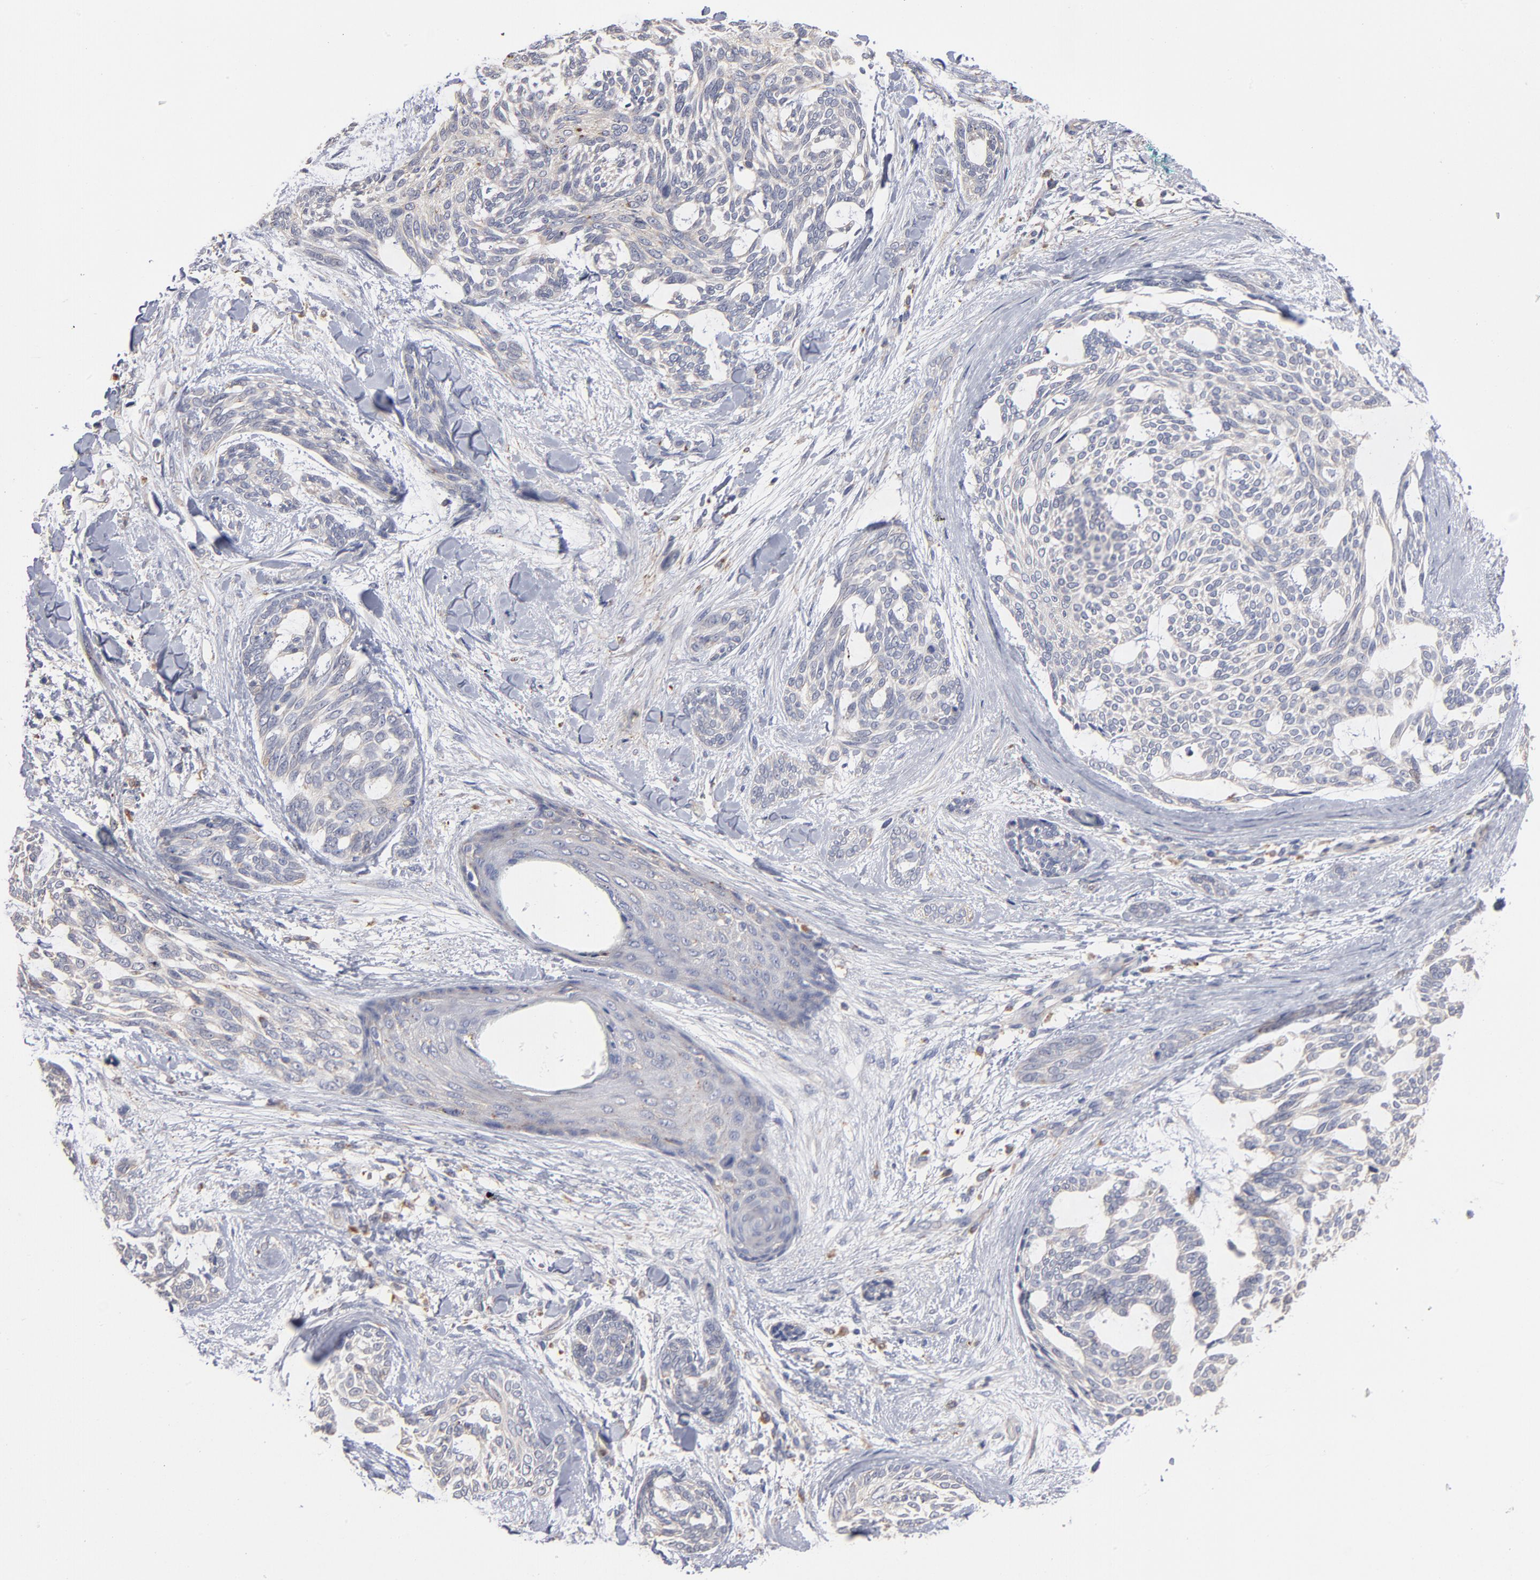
{"staining": {"intensity": "negative", "quantity": "none", "location": "none"}, "tissue": "skin cancer", "cell_type": "Tumor cells", "image_type": "cancer", "snomed": [{"axis": "morphology", "description": "Normal tissue, NOS"}, {"axis": "morphology", "description": "Basal cell carcinoma"}, {"axis": "topography", "description": "Skin"}], "caption": "This photomicrograph is of skin cancer stained with immunohistochemistry to label a protein in brown with the nuclei are counter-stained blue. There is no expression in tumor cells. (DAB (3,3'-diaminobenzidine) immunohistochemistry, high magnification).", "gene": "RRAGB", "patient": {"sex": "female", "age": 71}}